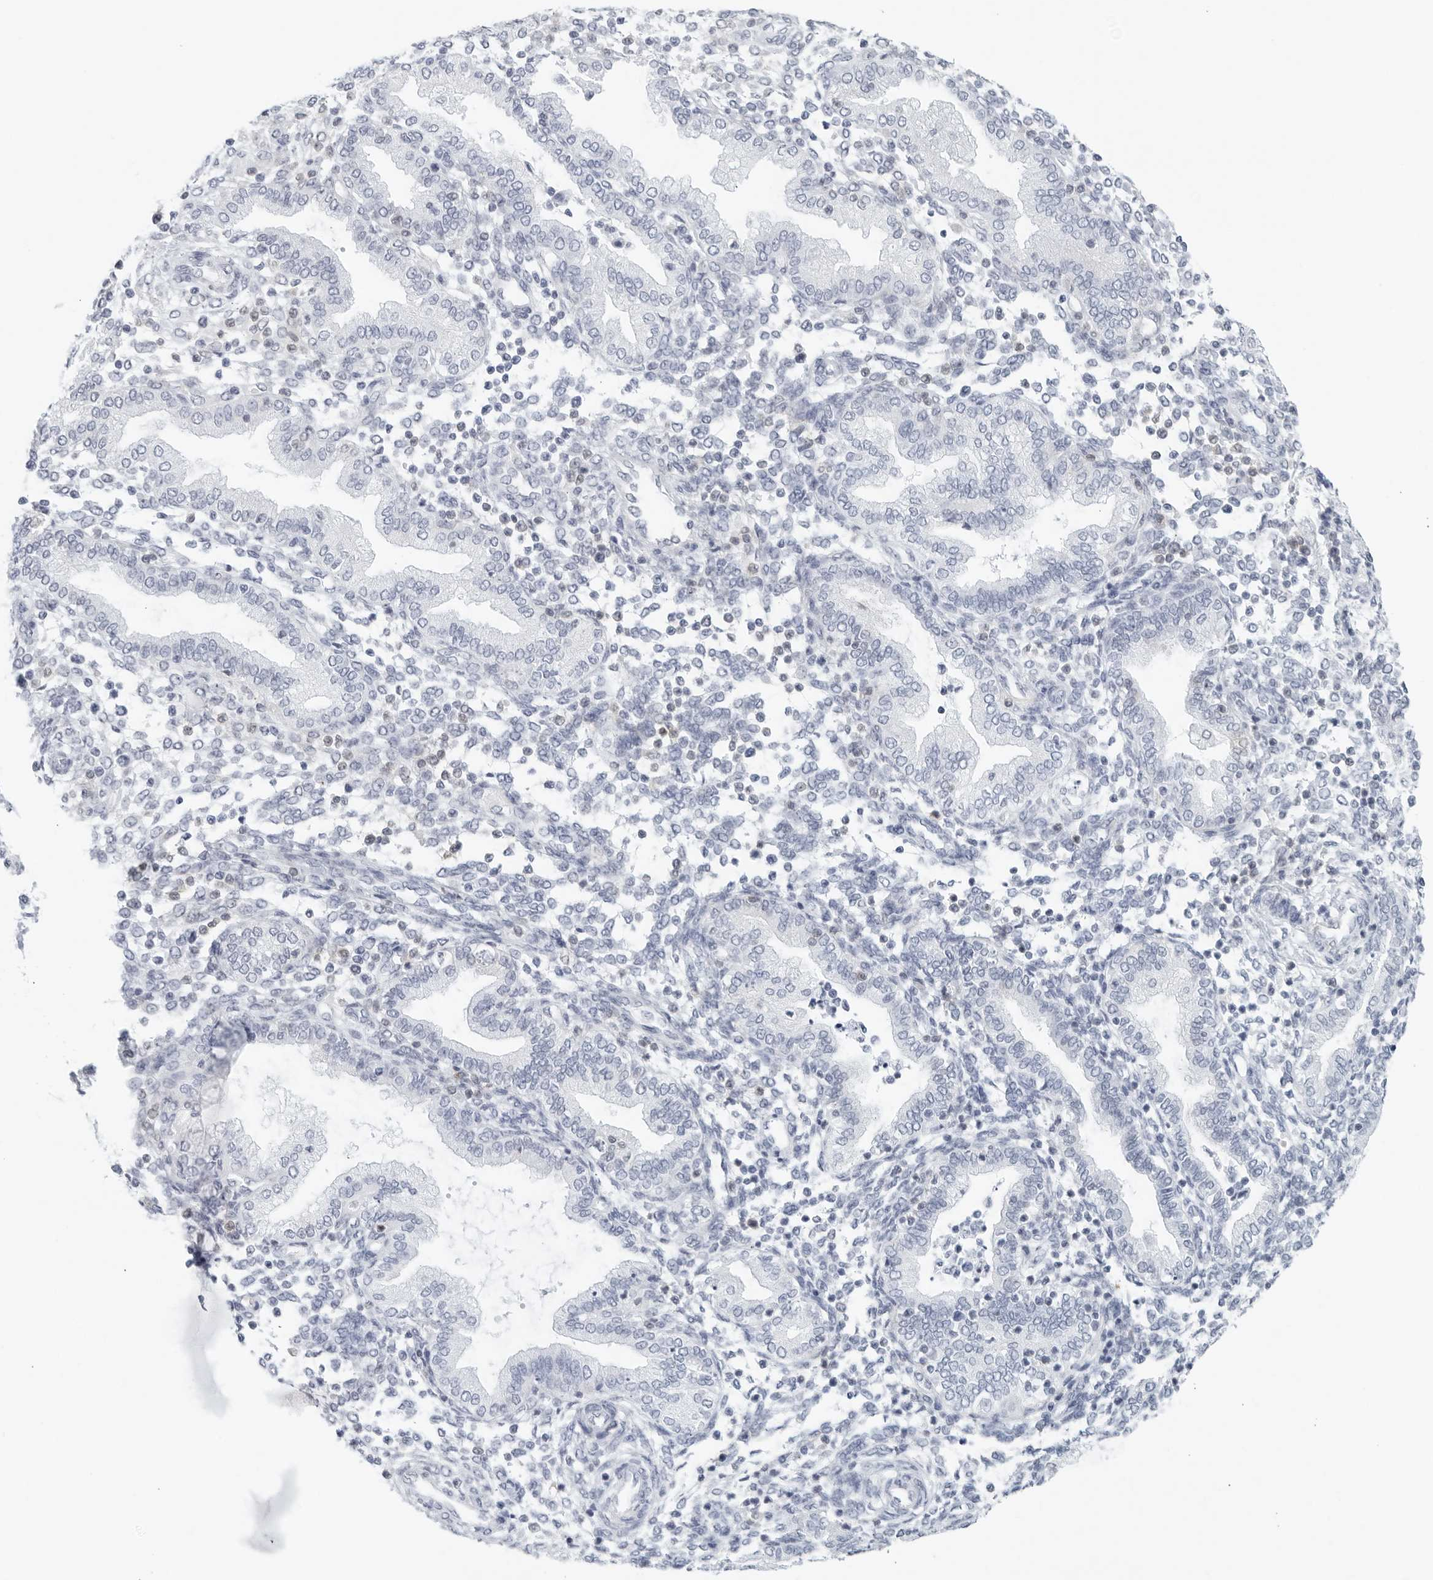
{"staining": {"intensity": "negative", "quantity": "none", "location": "none"}, "tissue": "endometrium", "cell_type": "Cells in endometrial stroma", "image_type": "normal", "snomed": [{"axis": "morphology", "description": "Normal tissue, NOS"}, {"axis": "topography", "description": "Endometrium"}], "caption": "Human endometrium stained for a protein using immunohistochemistry shows no staining in cells in endometrial stroma.", "gene": "FGG", "patient": {"sex": "female", "age": 53}}